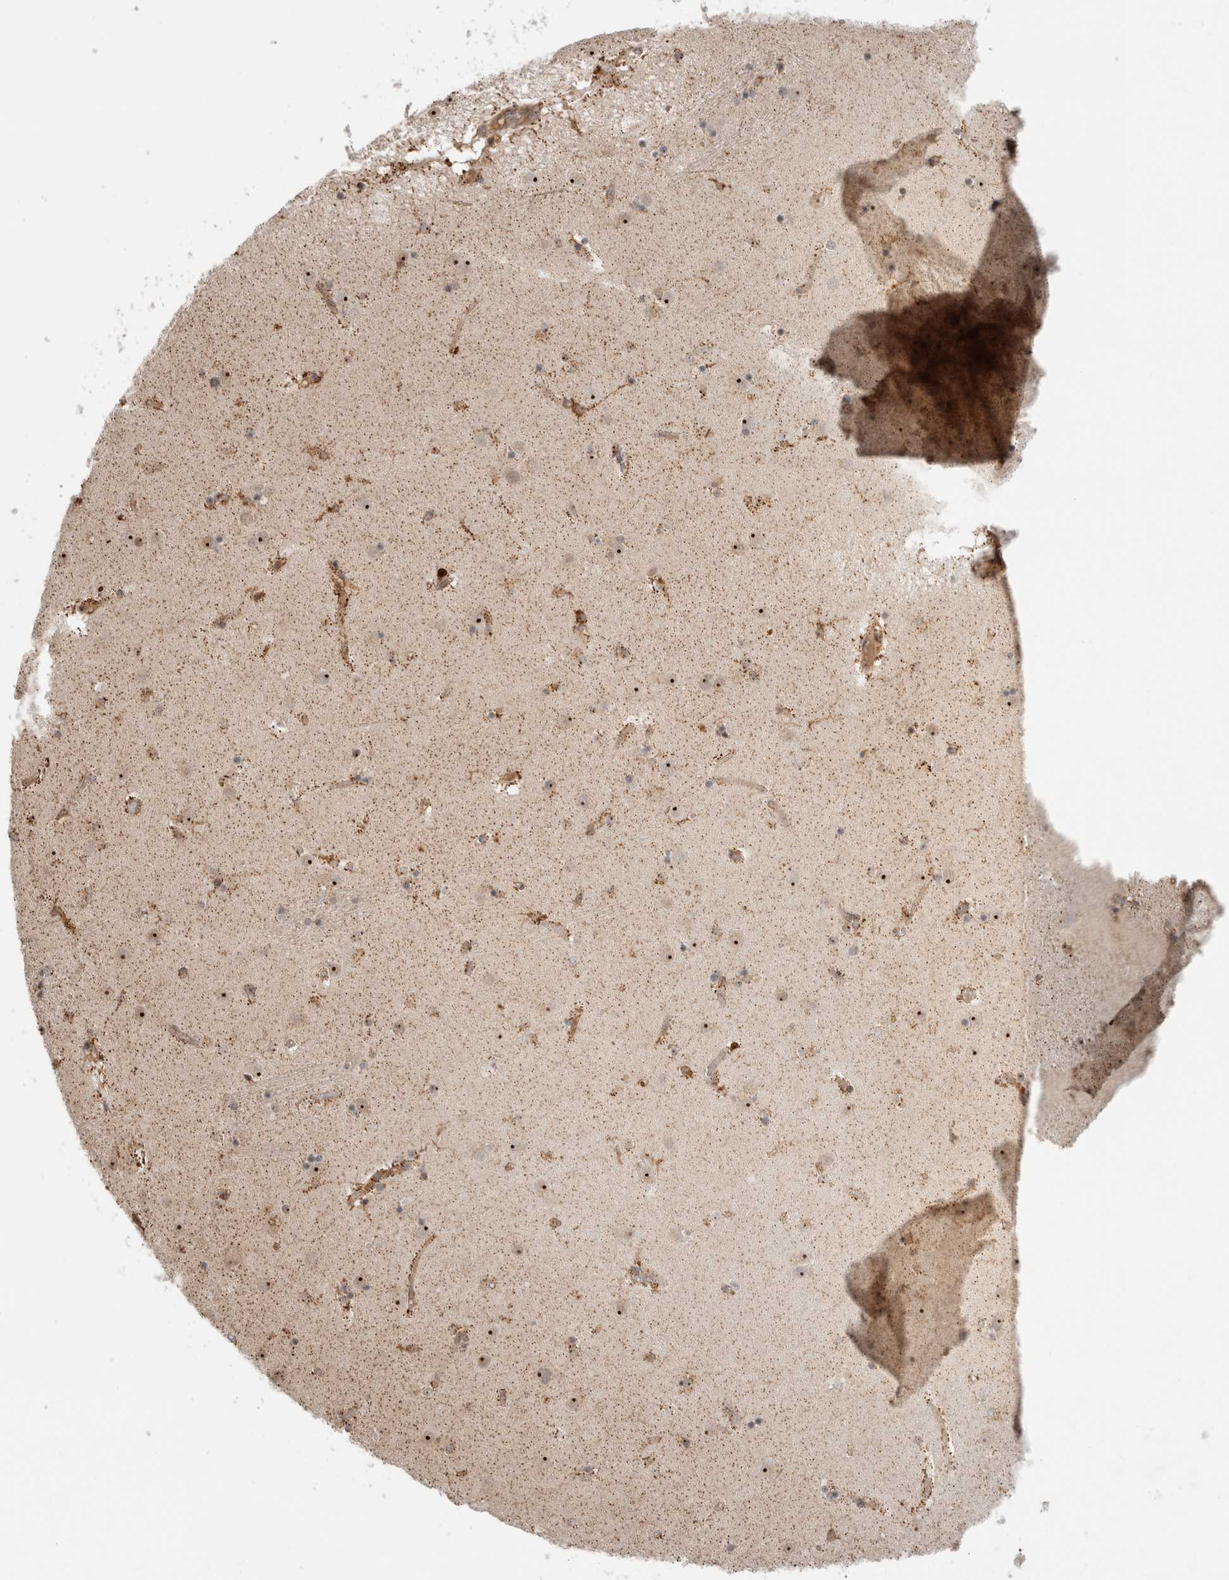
{"staining": {"intensity": "moderate", "quantity": "<25%", "location": "cytoplasmic/membranous"}, "tissue": "caudate", "cell_type": "Glial cells", "image_type": "normal", "snomed": [{"axis": "morphology", "description": "Normal tissue, NOS"}, {"axis": "topography", "description": "Lateral ventricle wall"}], "caption": "Protein expression analysis of unremarkable caudate demonstrates moderate cytoplasmic/membranous positivity in about <25% of glial cells.", "gene": "WASF2", "patient": {"sex": "male", "age": 70}}